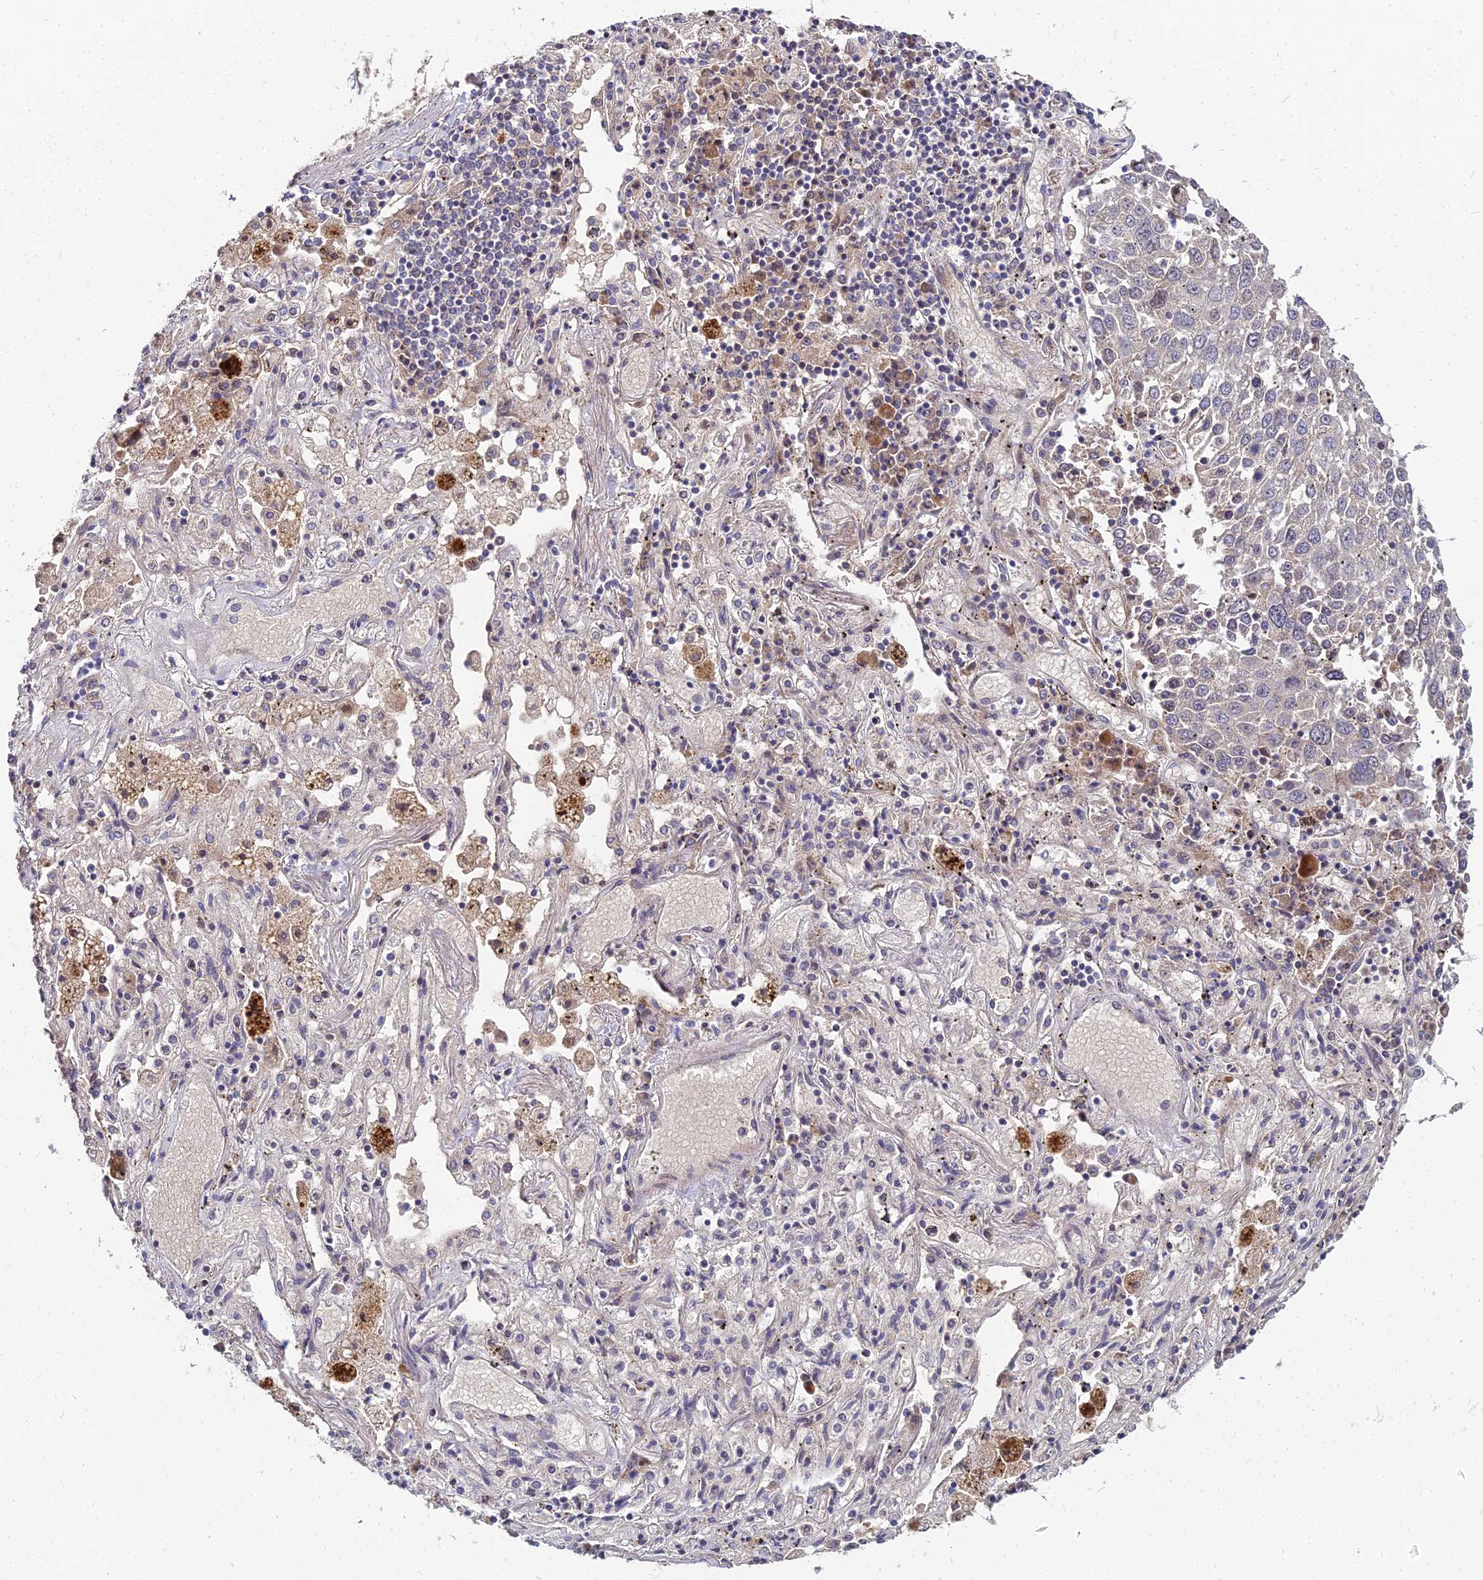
{"staining": {"intensity": "negative", "quantity": "none", "location": "none"}, "tissue": "lung cancer", "cell_type": "Tumor cells", "image_type": "cancer", "snomed": [{"axis": "morphology", "description": "Squamous cell carcinoma, NOS"}, {"axis": "topography", "description": "Lung"}], "caption": "This is an immunohistochemistry (IHC) photomicrograph of human lung cancer (squamous cell carcinoma). There is no positivity in tumor cells.", "gene": "NPY", "patient": {"sex": "male", "age": 65}}